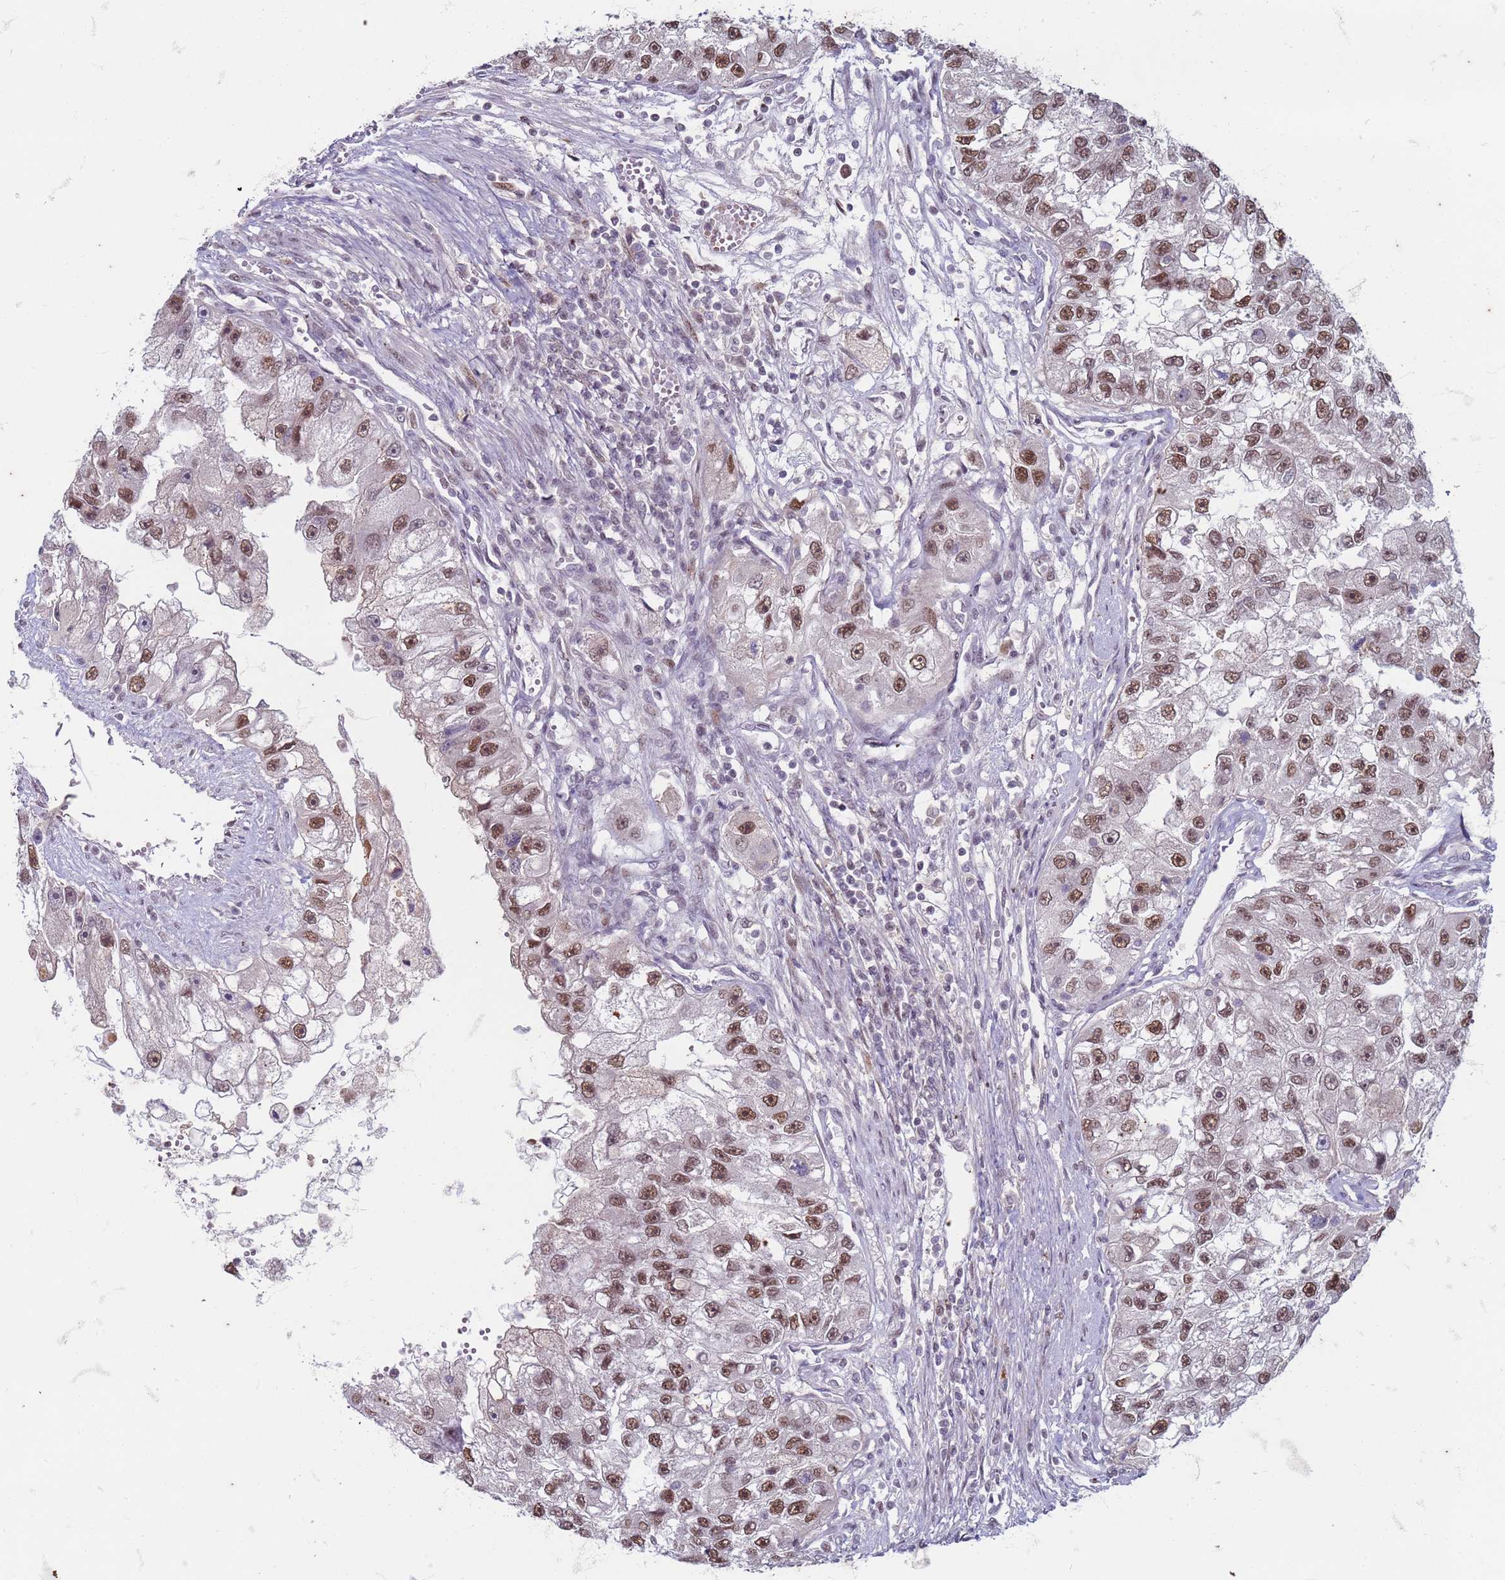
{"staining": {"intensity": "moderate", "quantity": ">75%", "location": "nuclear"}, "tissue": "renal cancer", "cell_type": "Tumor cells", "image_type": "cancer", "snomed": [{"axis": "morphology", "description": "Adenocarcinoma, NOS"}, {"axis": "topography", "description": "Kidney"}], "caption": "Brown immunohistochemical staining in human renal cancer (adenocarcinoma) demonstrates moderate nuclear staining in approximately >75% of tumor cells.", "gene": "TRMT6", "patient": {"sex": "male", "age": 63}}